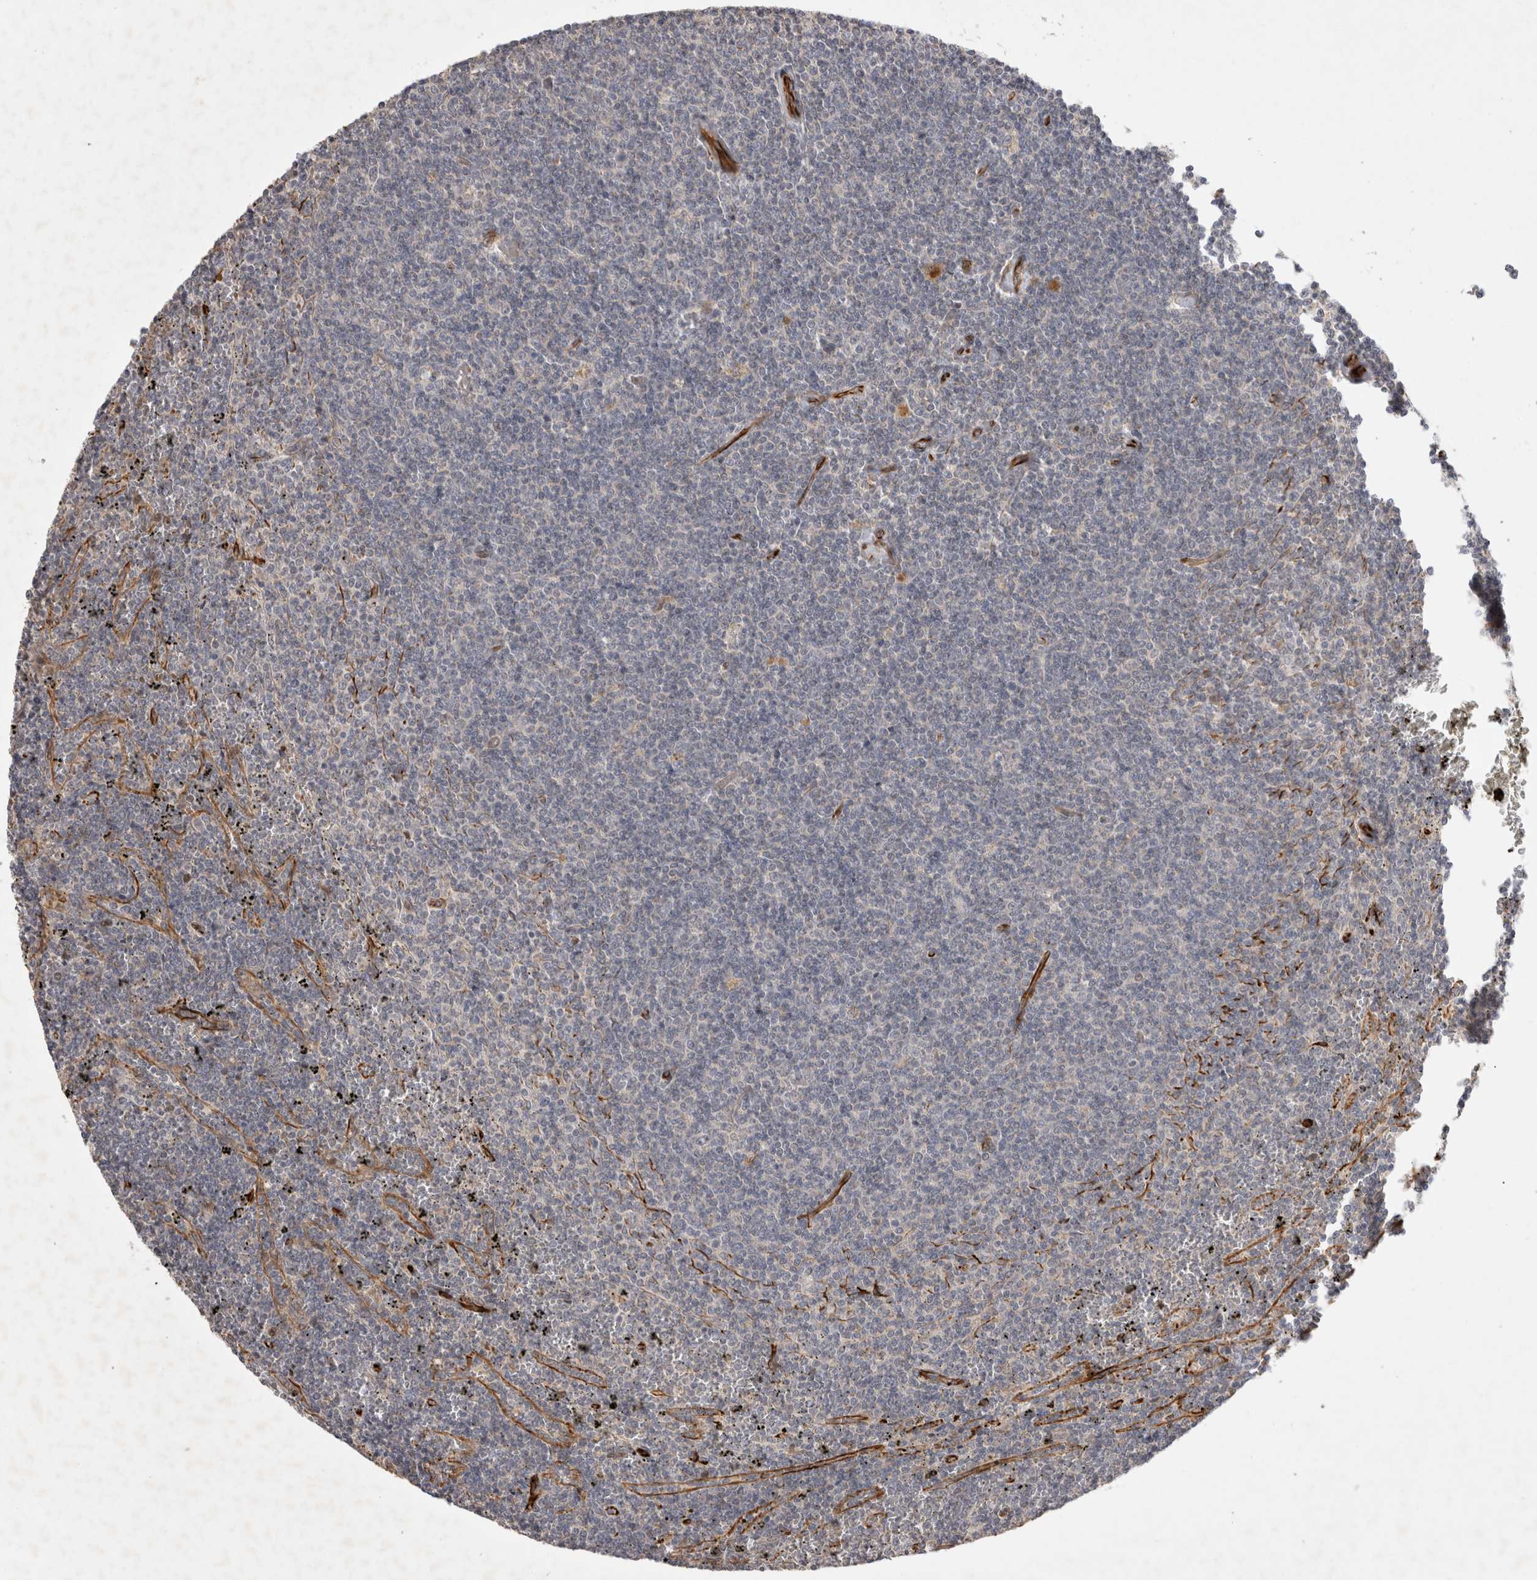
{"staining": {"intensity": "negative", "quantity": "none", "location": "none"}, "tissue": "lymphoma", "cell_type": "Tumor cells", "image_type": "cancer", "snomed": [{"axis": "morphology", "description": "Malignant lymphoma, non-Hodgkin's type, Low grade"}, {"axis": "topography", "description": "Spleen"}], "caption": "An IHC micrograph of malignant lymphoma, non-Hodgkin's type (low-grade) is shown. There is no staining in tumor cells of malignant lymphoma, non-Hodgkin's type (low-grade).", "gene": "NMU", "patient": {"sex": "female", "age": 50}}